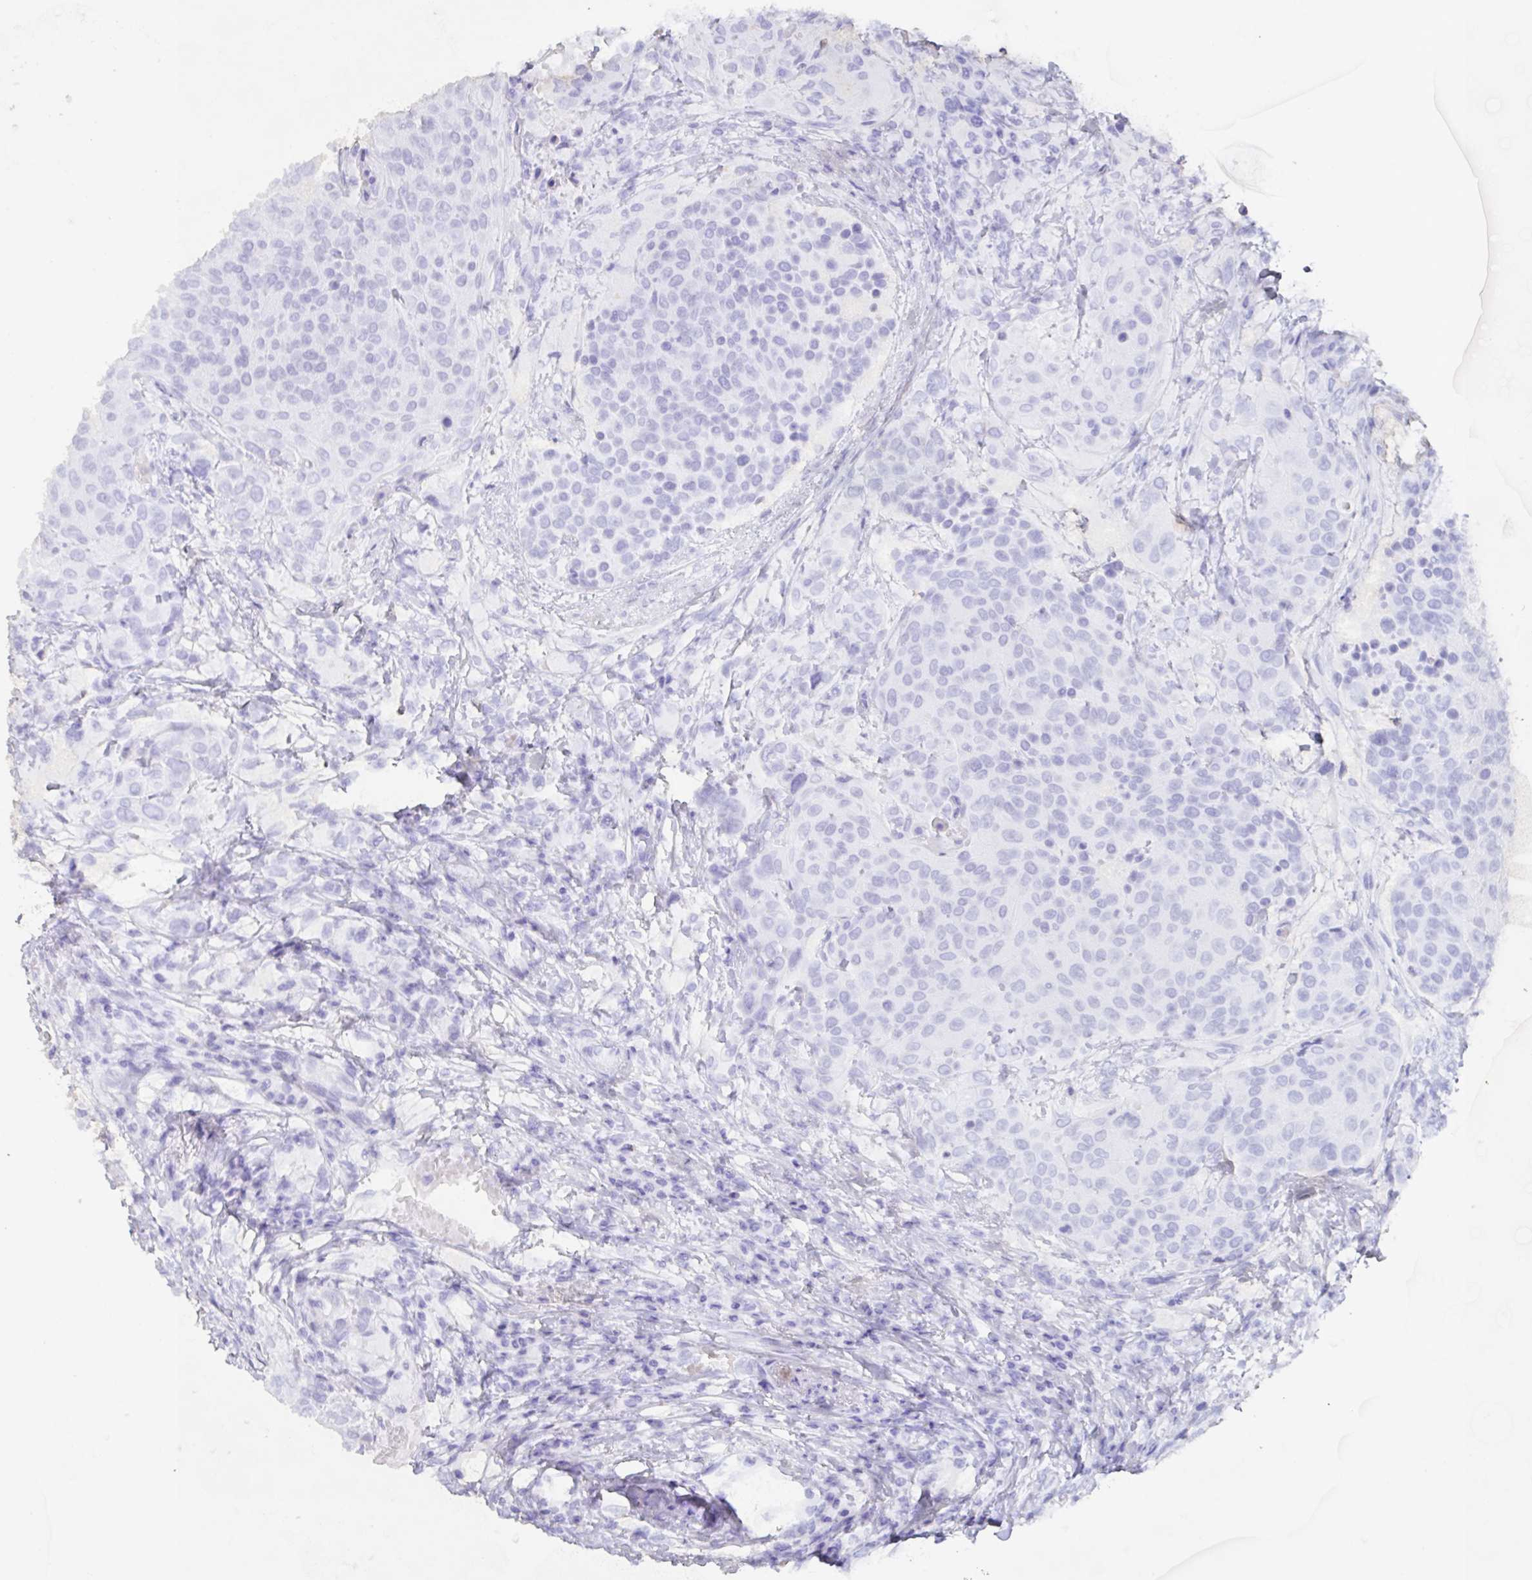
{"staining": {"intensity": "negative", "quantity": "none", "location": "none"}, "tissue": "urothelial cancer", "cell_type": "Tumor cells", "image_type": "cancer", "snomed": [{"axis": "morphology", "description": "Urothelial carcinoma, High grade"}, {"axis": "topography", "description": "Urinary bladder"}], "caption": "Urothelial cancer stained for a protein using immunohistochemistry (IHC) shows no staining tumor cells.", "gene": "AGFG2", "patient": {"sex": "female", "age": 63}}